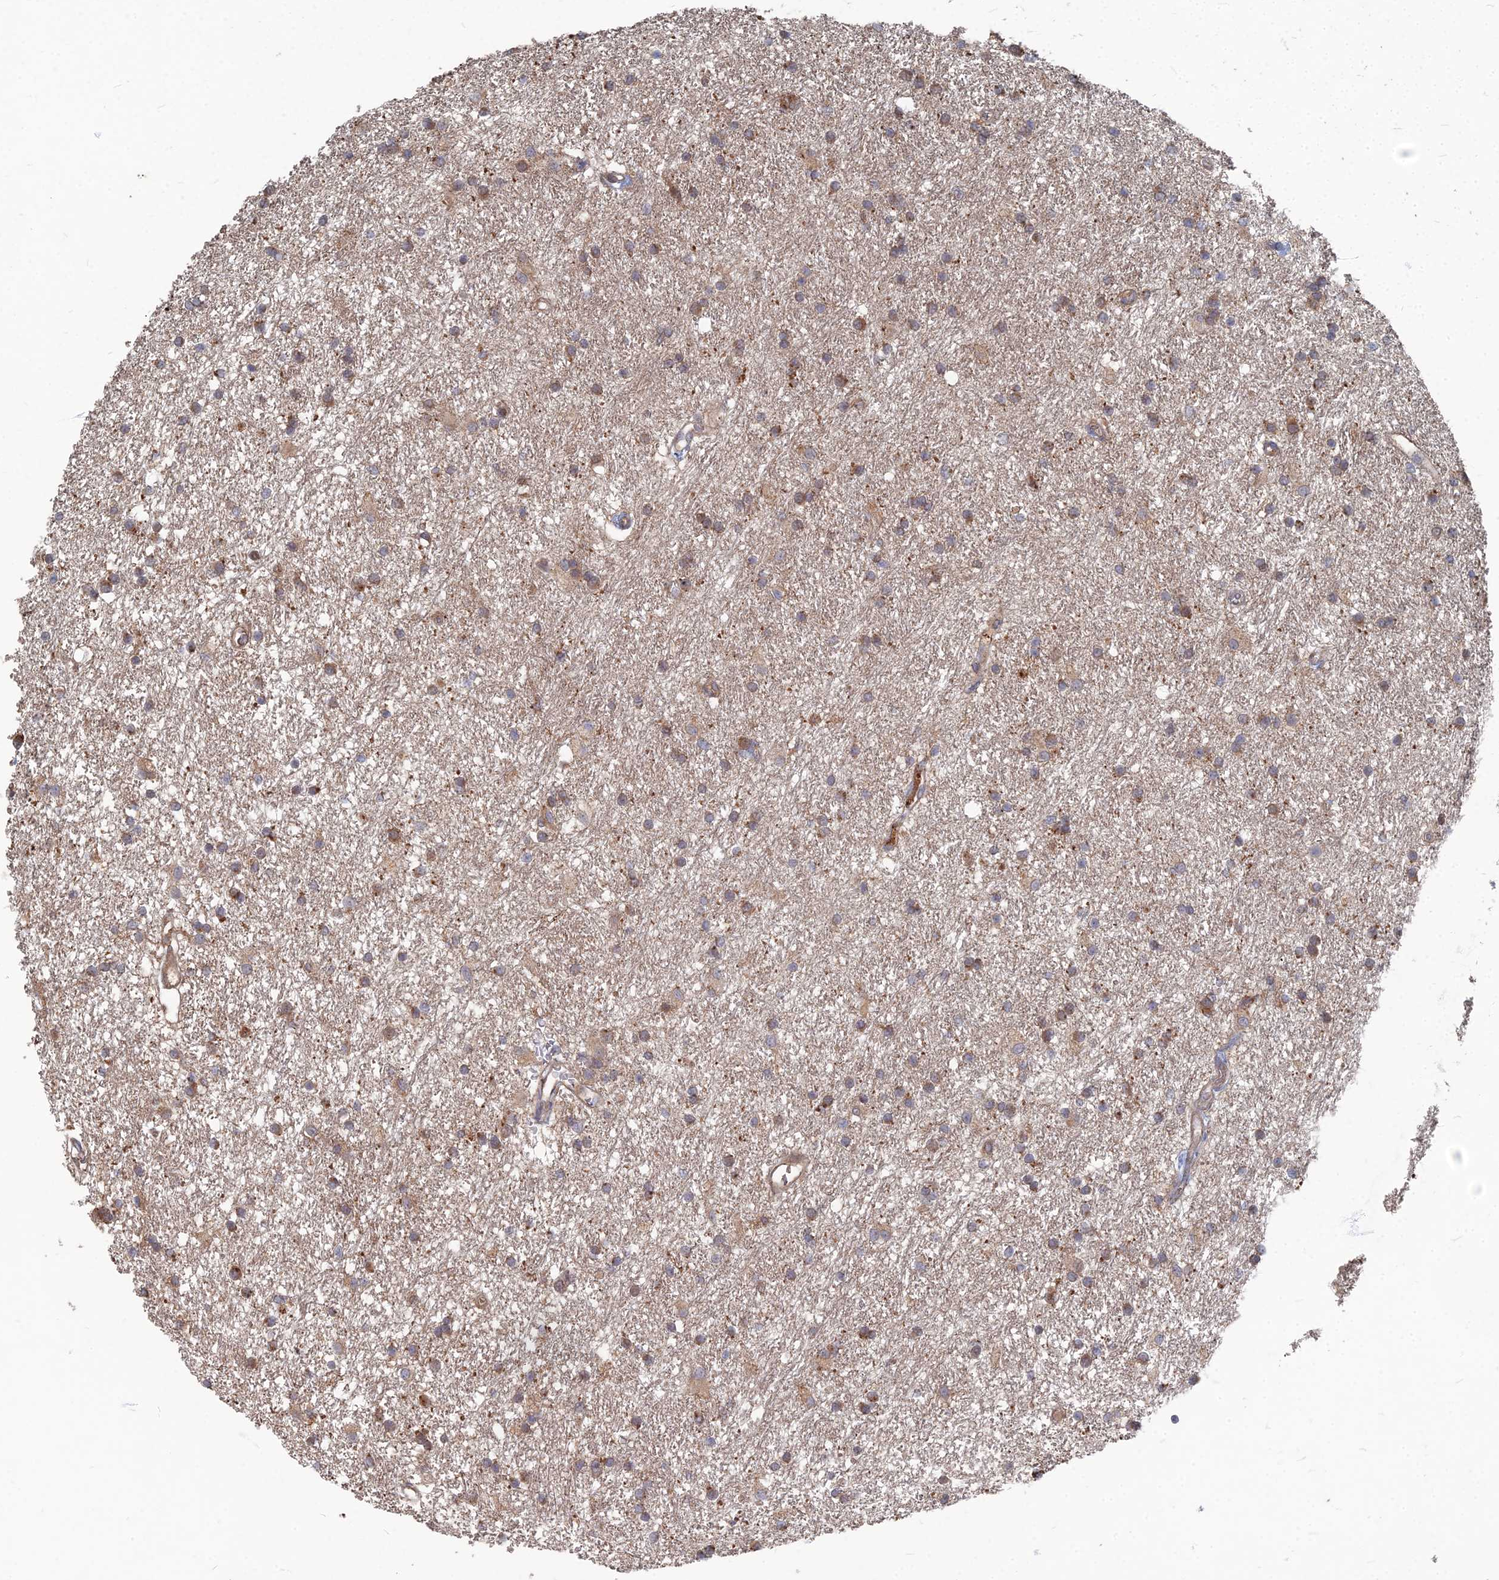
{"staining": {"intensity": "moderate", "quantity": ">75%", "location": "cytoplasmic/membranous"}, "tissue": "glioma", "cell_type": "Tumor cells", "image_type": "cancer", "snomed": [{"axis": "morphology", "description": "Glioma, malignant, High grade"}, {"axis": "topography", "description": "Brain"}], "caption": "Immunohistochemistry (IHC) staining of malignant glioma (high-grade), which shows medium levels of moderate cytoplasmic/membranous expression in approximately >75% of tumor cells indicating moderate cytoplasmic/membranous protein expression. The staining was performed using DAB (3,3'-diaminobenzidine) (brown) for protein detection and nuclei were counterstained in hematoxylin (blue).", "gene": "PPCDC", "patient": {"sex": "male", "age": 77}}